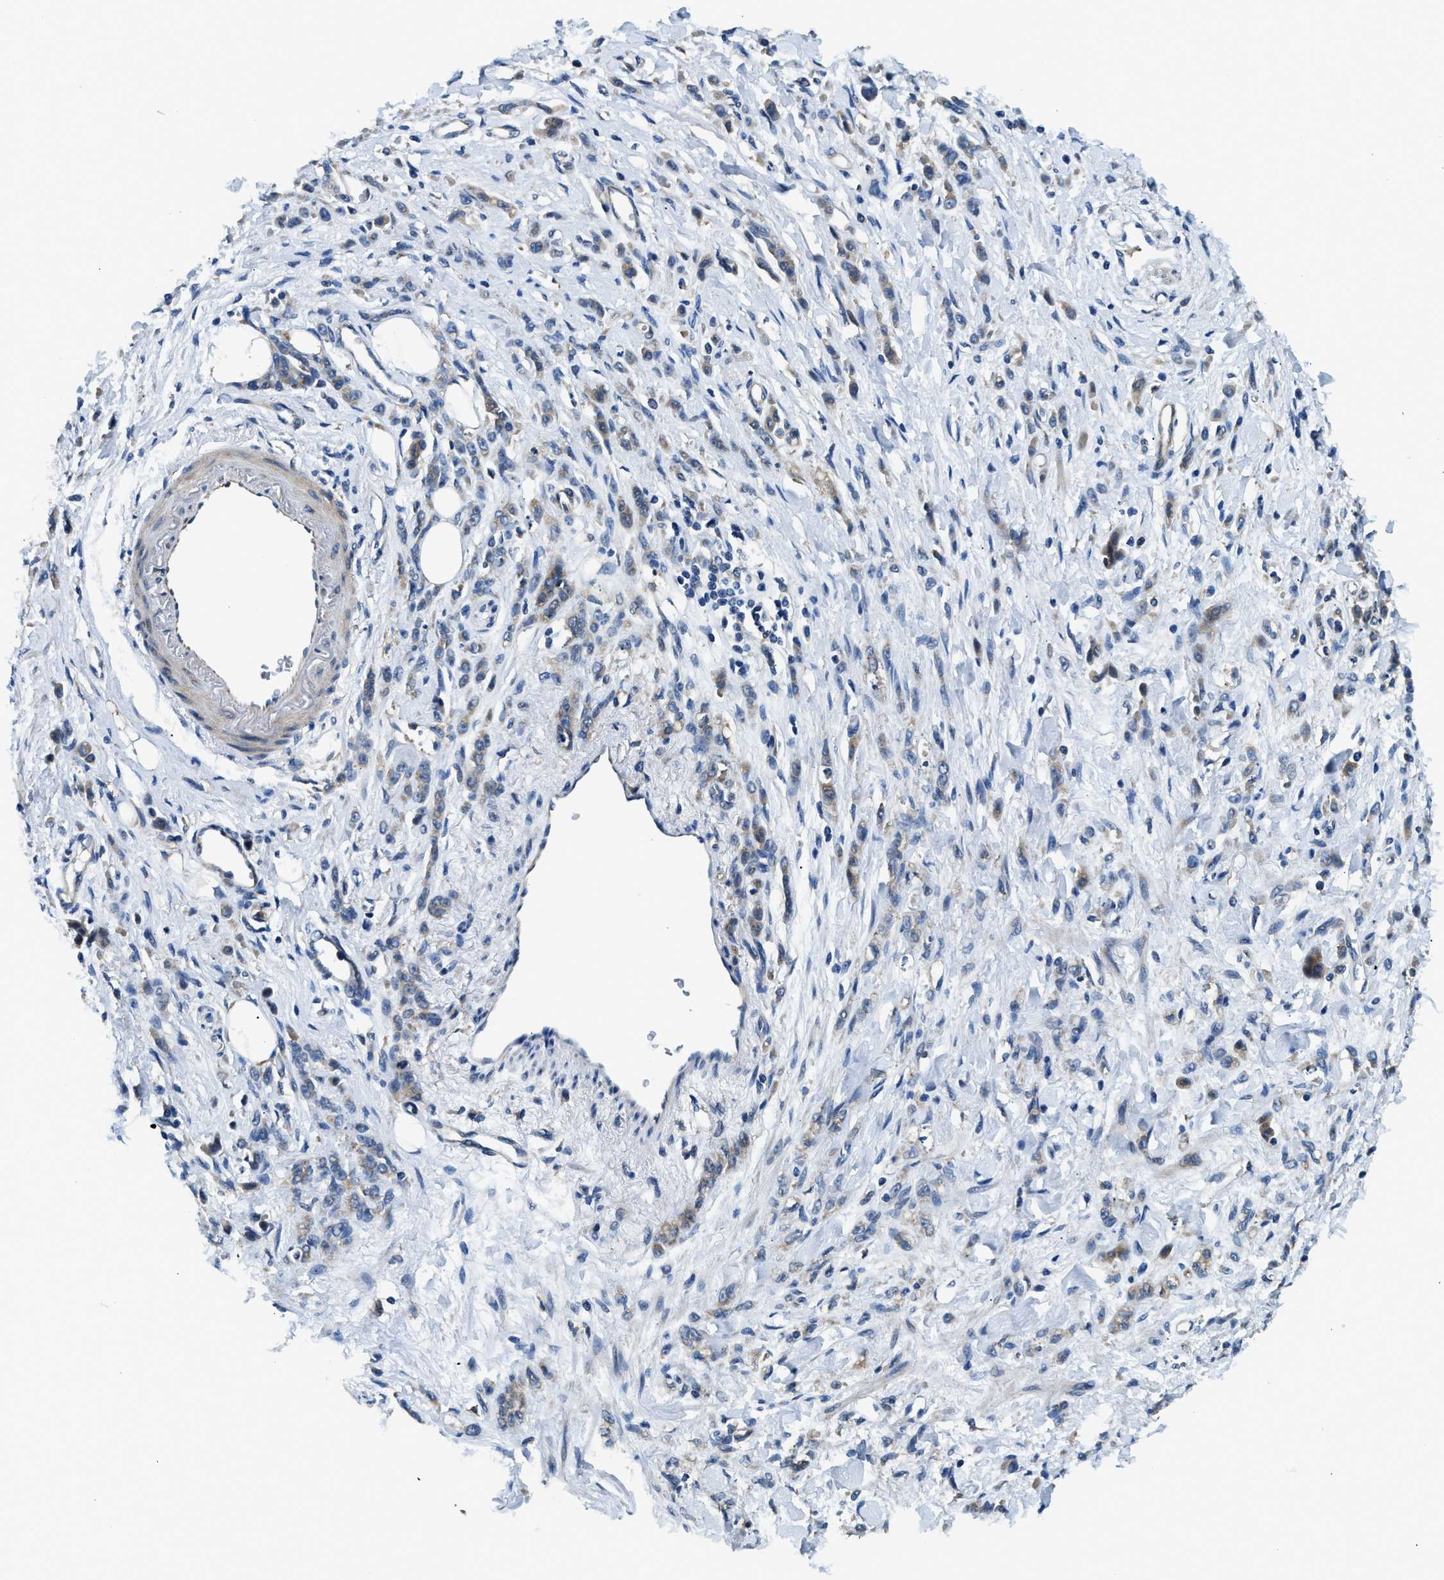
{"staining": {"intensity": "weak", "quantity": ">75%", "location": "cytoplasmic/membranous"}, "tissue": "stomach cancer", "cell_type": "Tumor cells", "image_type": "cancer", "snomed": [{"axis": "morphology", "description": "Normal tissue, NOS"}, {"axis": "morphology", "description": "Adenocarcinoma, NOS"}, {"axis": "topography", "description": "Stomach"}], "caption": "Protein staining exhibits weak cytoplasmic/membranous positivity in approximately >75% of tumor cells in stomach adenocarcinoma.", "gene": "LPIN2", "patient": {"sex": "male", "age": 82}}